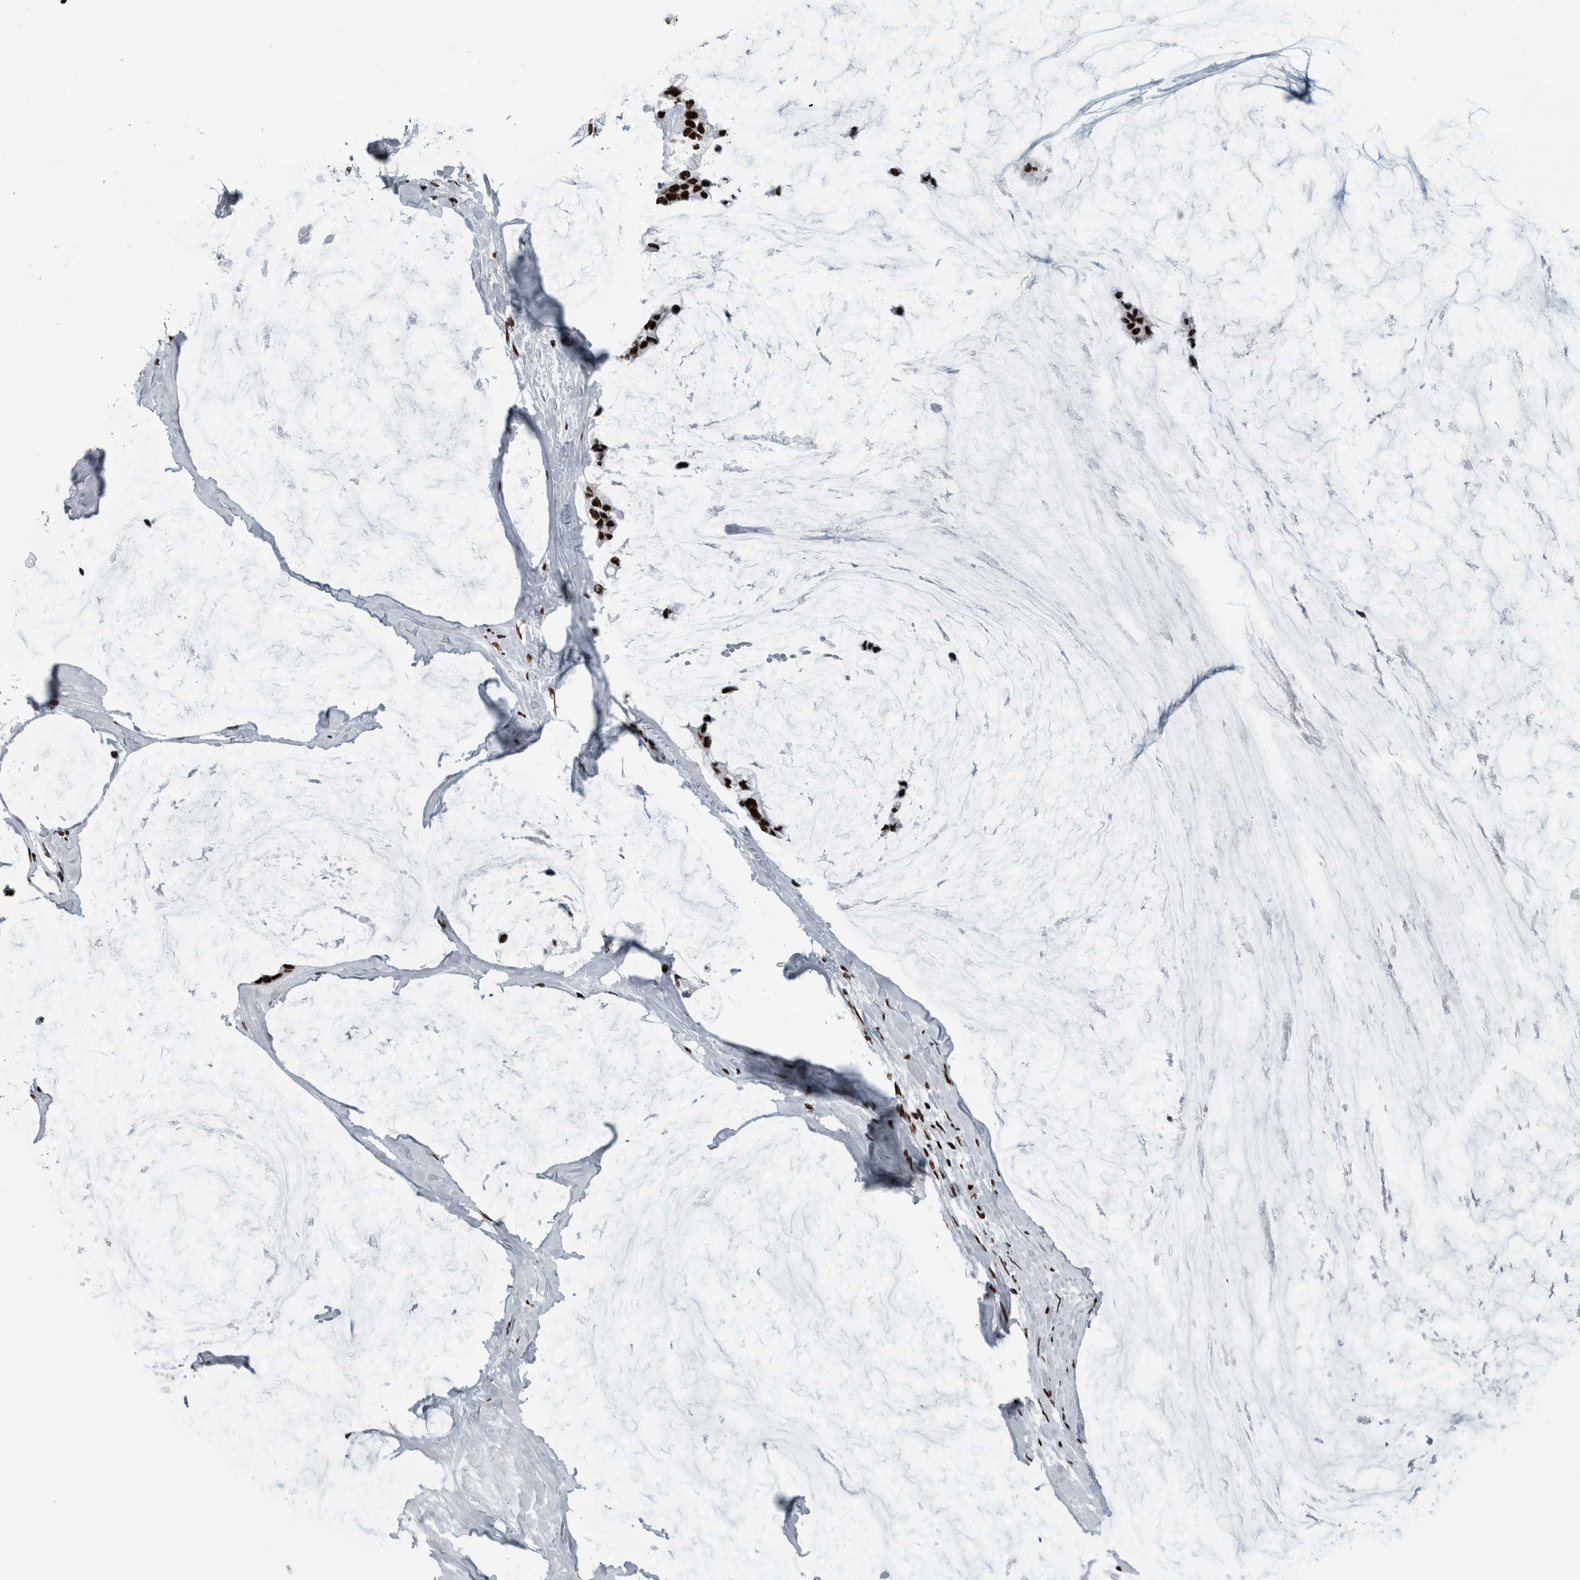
{"staining": {"intensity": "strong", "quantity": ">75%", "location": "nuclear"}, "tissue": "ovarian cancer", "cell_type": "Tumor cells", "image_type": "cancer", "snomed": [{"axis": "morphology", "description": "Cystadenocarcinoma, mucinous, NOS"}, {"axis": "topography", "description": "Ovary"}], "caption": "Immunohistochemical staining of human ovarian cancer shows strong nuclear protein expression in approximately >75% of tumor cells.", "gene": "DNMT3A", "patient": {"sex": "female", "age": 39}}